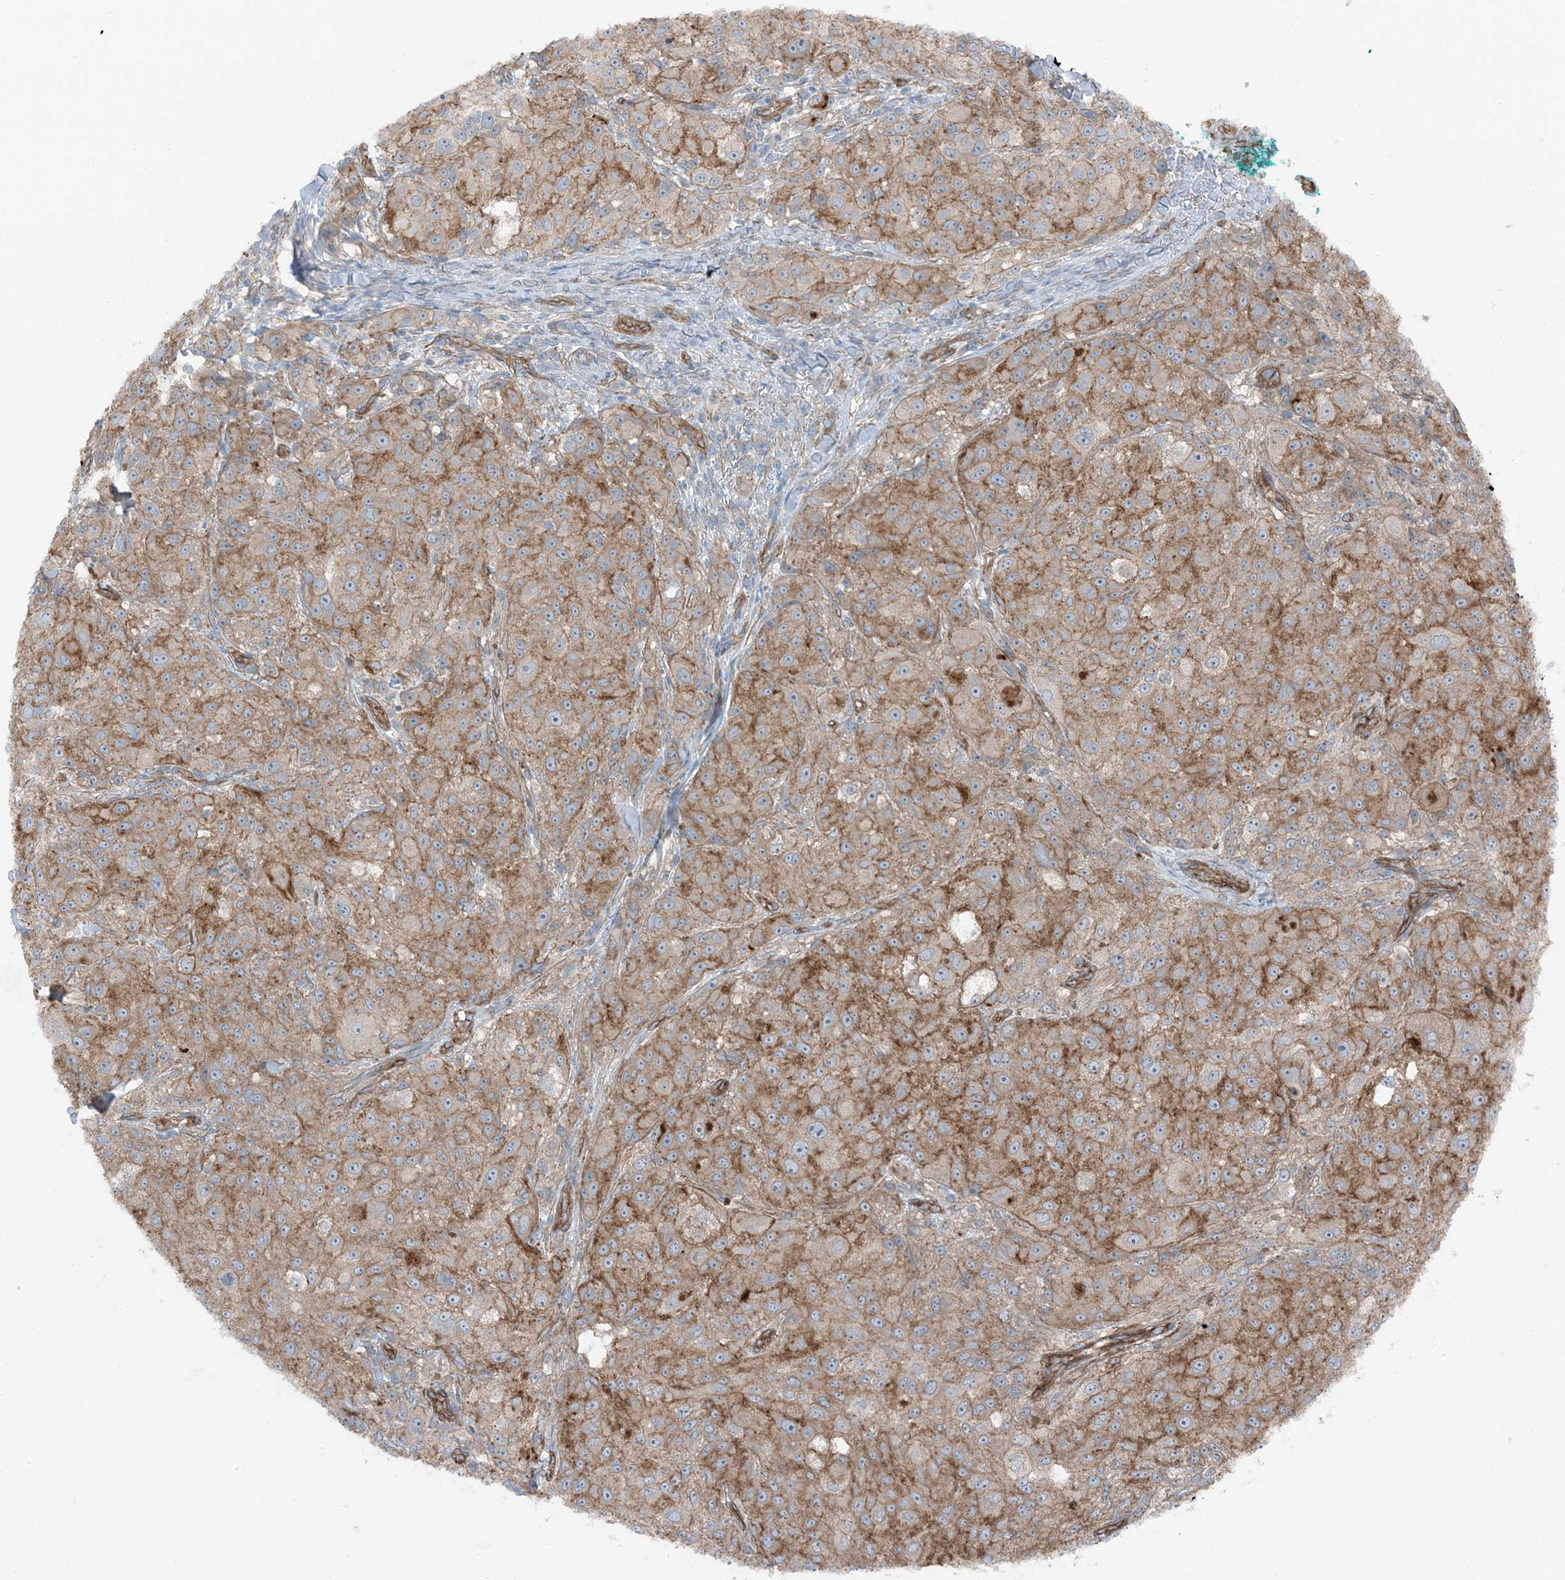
{"staining": {"intensity": "moderate", "quantity": ">75%", "location": "cytoplasmic/membranous"}, "tissue": "melanoma", "cell_type": "Tumor cells", "image_type": "cancer", "snomed": [{"axis": "morphology", "description": "Necrosis, NOS"}, {"axis": "morphology", "description": "Malignant melanoma, NOS"}, {"axis": "topography", "description": "Skin"}], "caption": "Protein expression by immunohistochemistry reveals moderate cytoplasmic/membranous expression in about >75% of tumor cells in melanoma.", "gene": "ZFP90", "patient": {"sex": "female", "age": 87}}